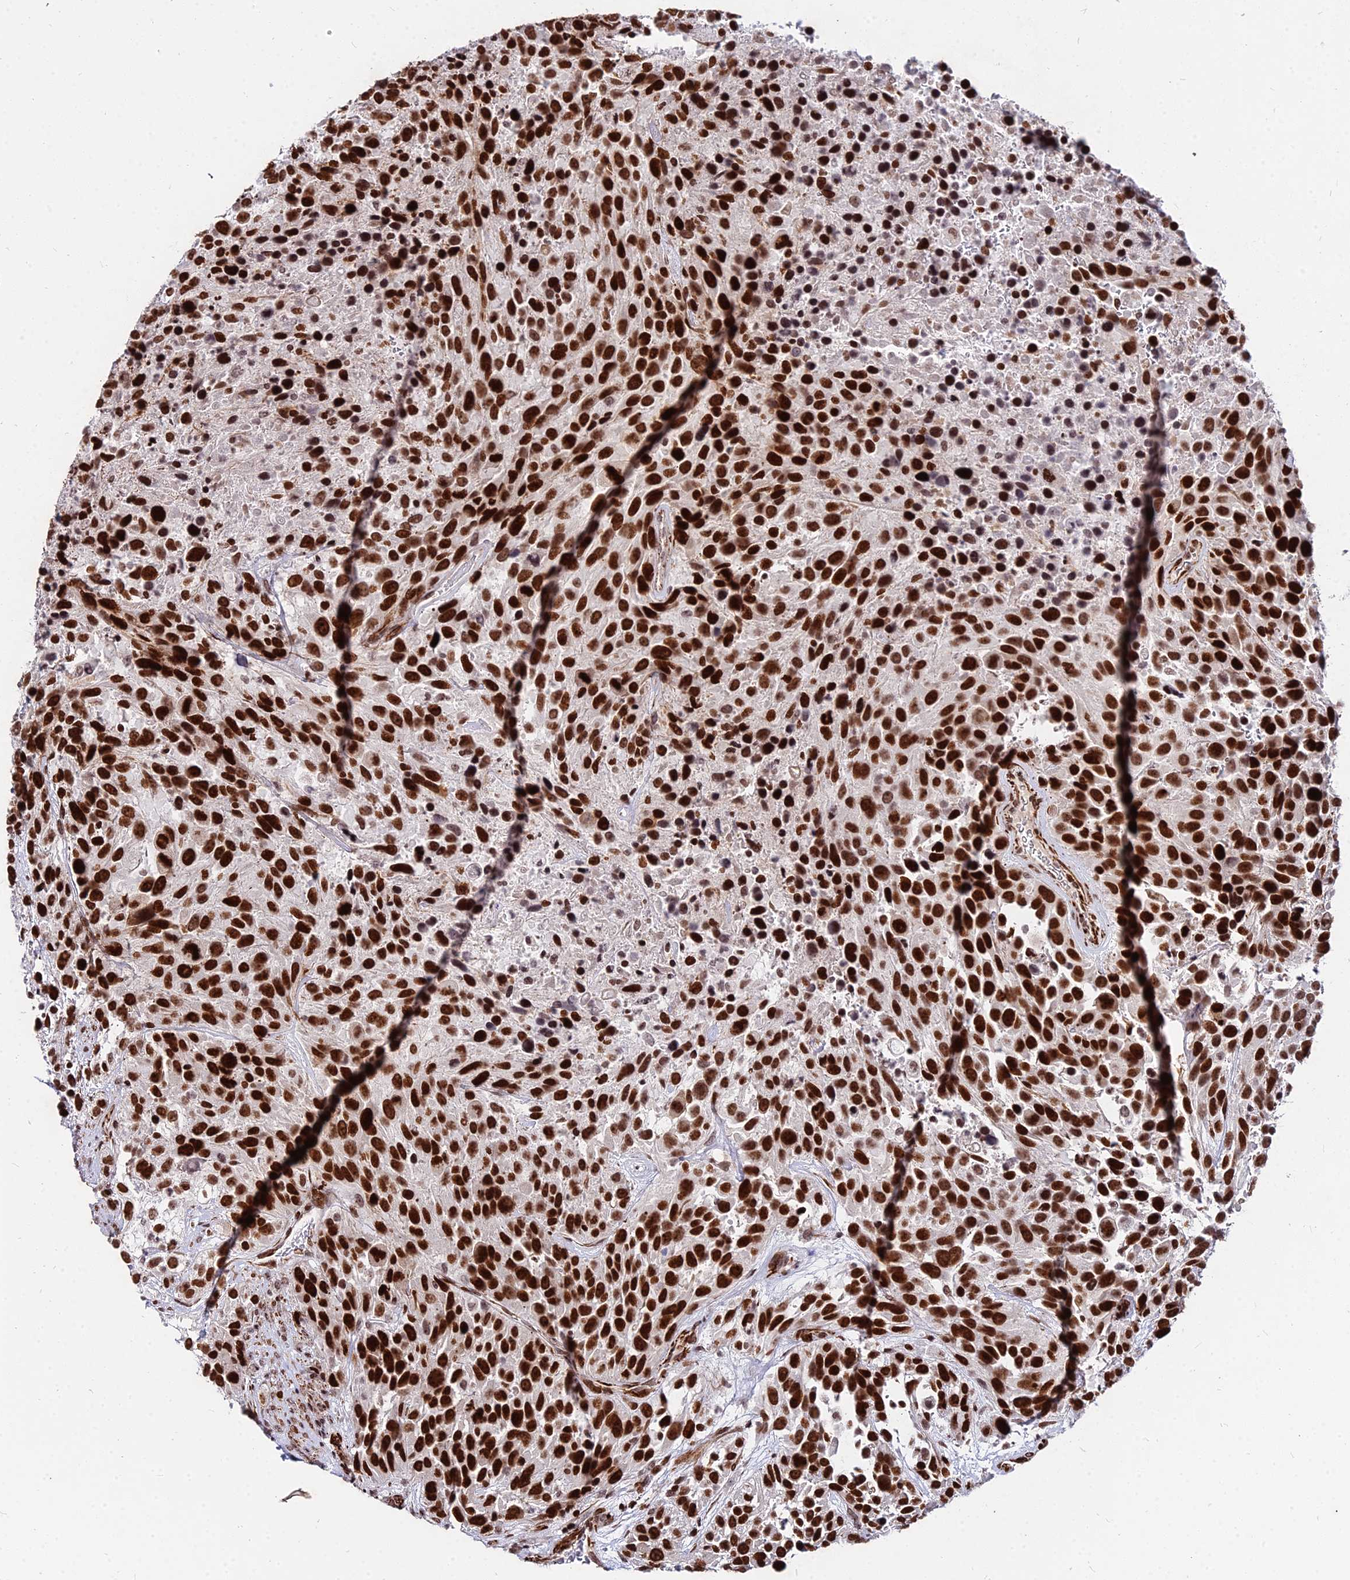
{"staining": {"intensity": "strong", "quantity": ">75%", "location": "nuclear"}, "tissue": "urothelial cancer", "cell_type": "Tumor cells", "image_type": "cancer", "snomed": [{"axis": "morphology", "description": "Urothelial carcinoma, High grade"}, {"axis": "topography", "description": "Urinary bladder"}], "caption": "High-grade urothelial carcinoma was stained to show a protein in brown. There is high levels of strong nuclear expression in about >75% of tumor cells.", "gene": "NYAP2", "patient": {"sex": "female", "age": 70}}